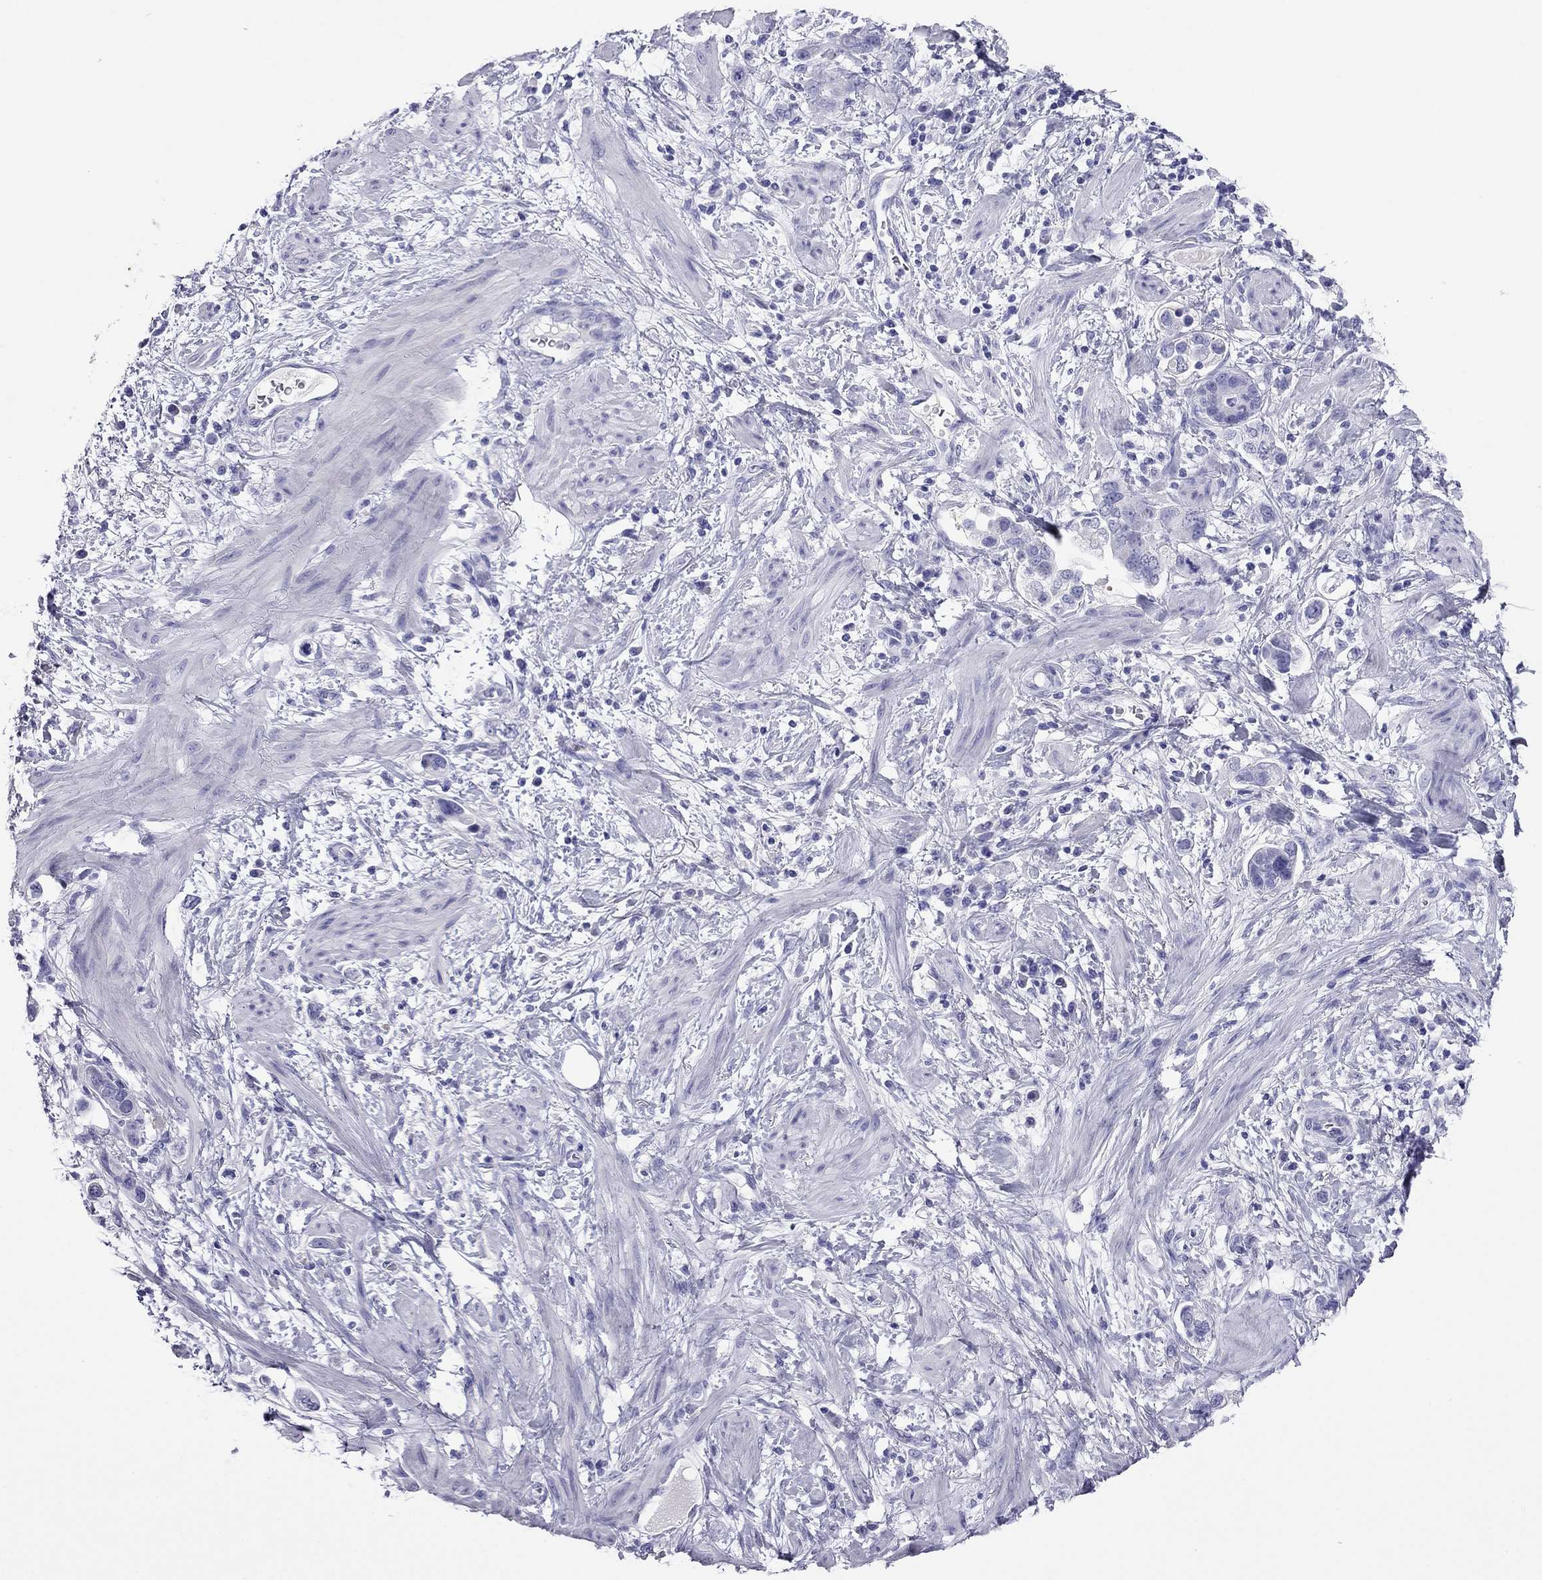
{"staining": {"intensity": "negative", "quantity": "none", "location": "none"}, "tissue": "stomach cancer", "cell_type": "Tumor cells", "image_type": "cancer", "snomed": [{"axis": "morphology", "description": "Adenocarcinoma, NOS"}, {"axis": "topography", "description": "Stomach, lower"}], "caption": "Tumor cells show no significant expression in adenocarcinoma (stomach).", "gene": "ODF4", "patient": {"sex": "female", "age": 93}}